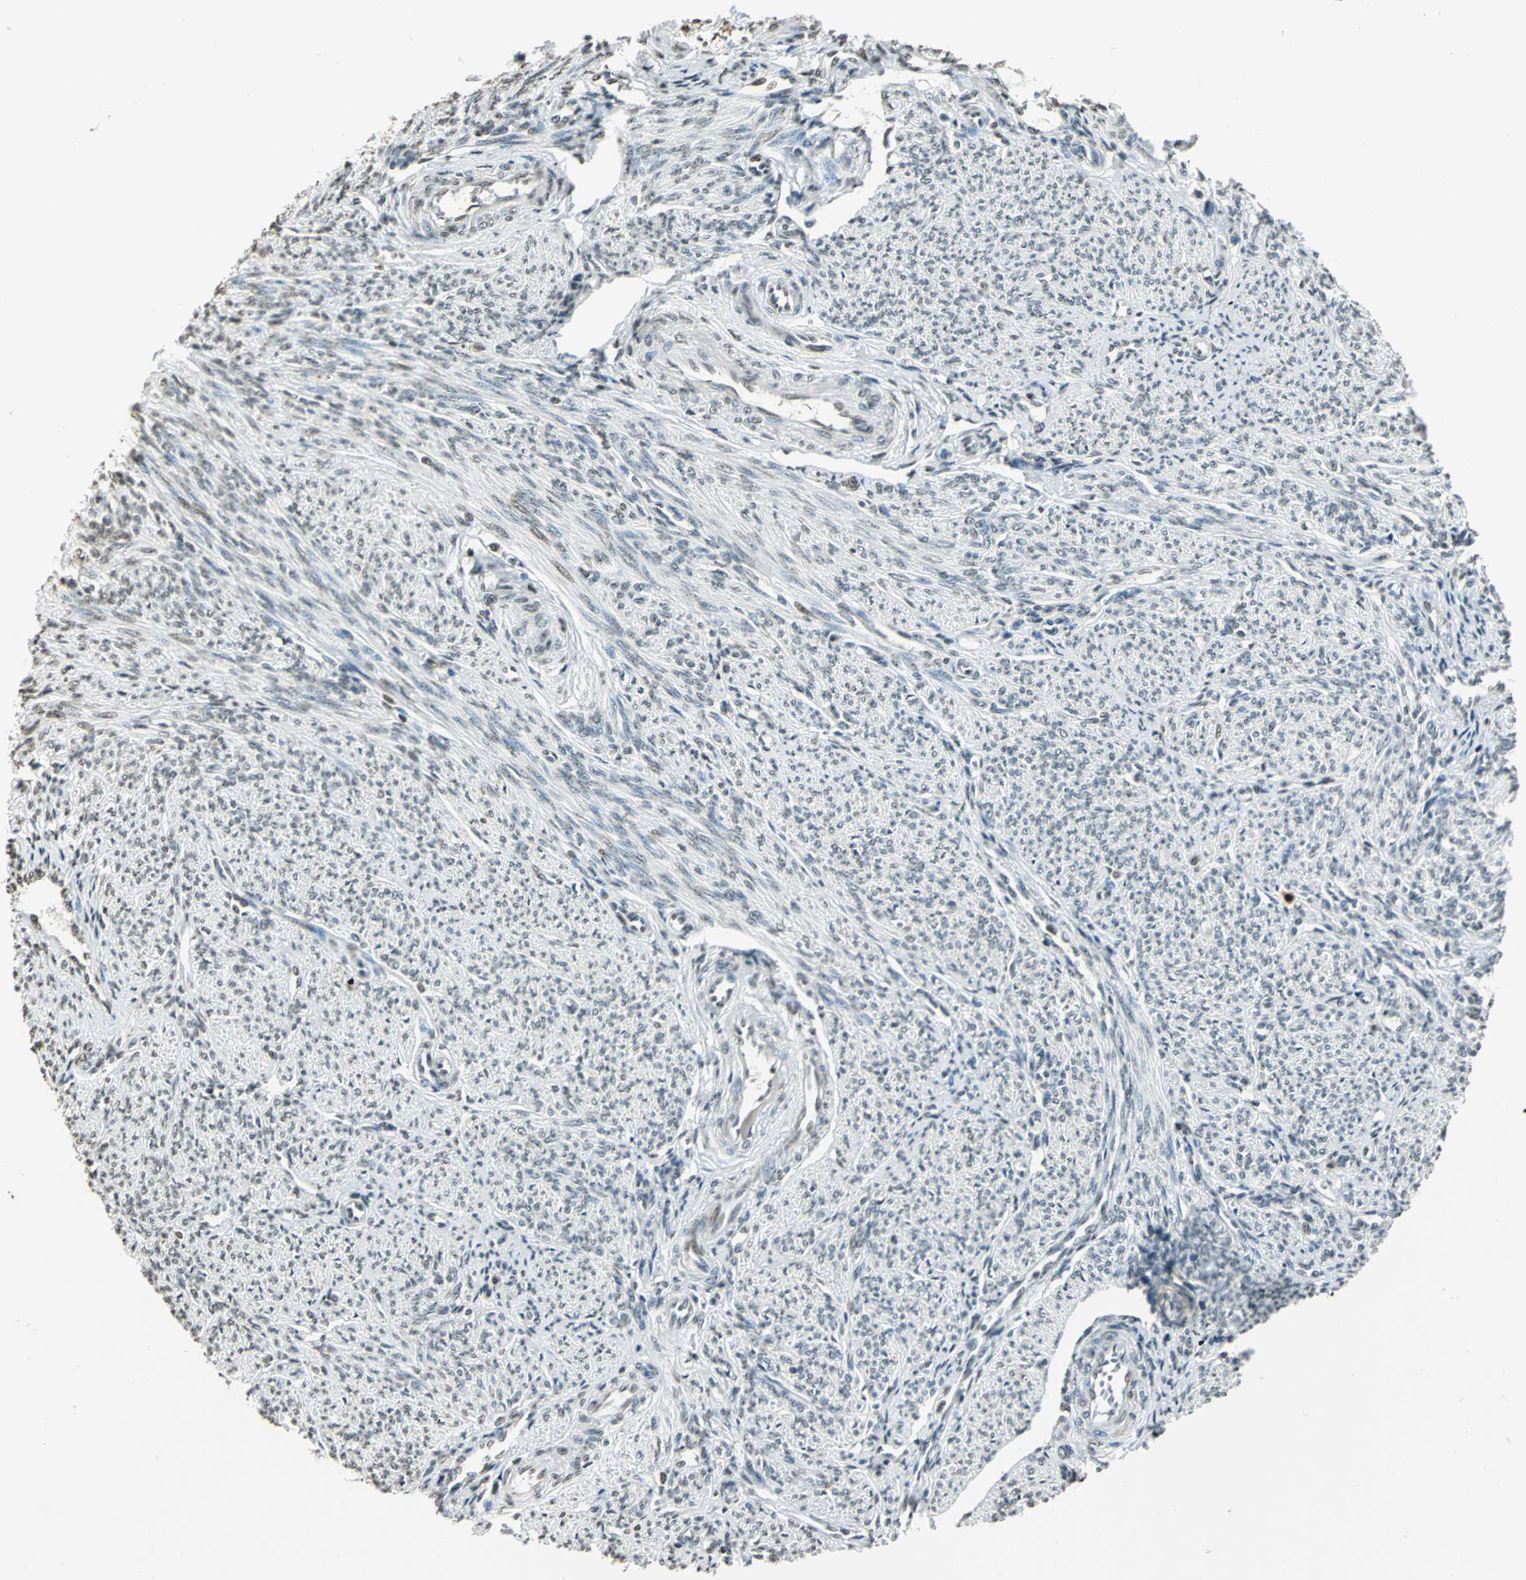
{"staining": {"intensity": "weak", "quantity": "<25%", "location": "nuclear"}, "tissue": "smooth muscle", "cell_type": "Smooth muscle cells", "image_type": "normal", "snomed": [{"axis": "morphology", "description": "Normal tissue, NOS"}, {"axis": "topography", "description": "Smooth muscle"}], "caption": "Normal smooth muscle was stained to show a protein in brown. There is no significant staining in smooth muscle cells.", "gene": "MCM4", "patient": {"sex": "female", "age": 65}}